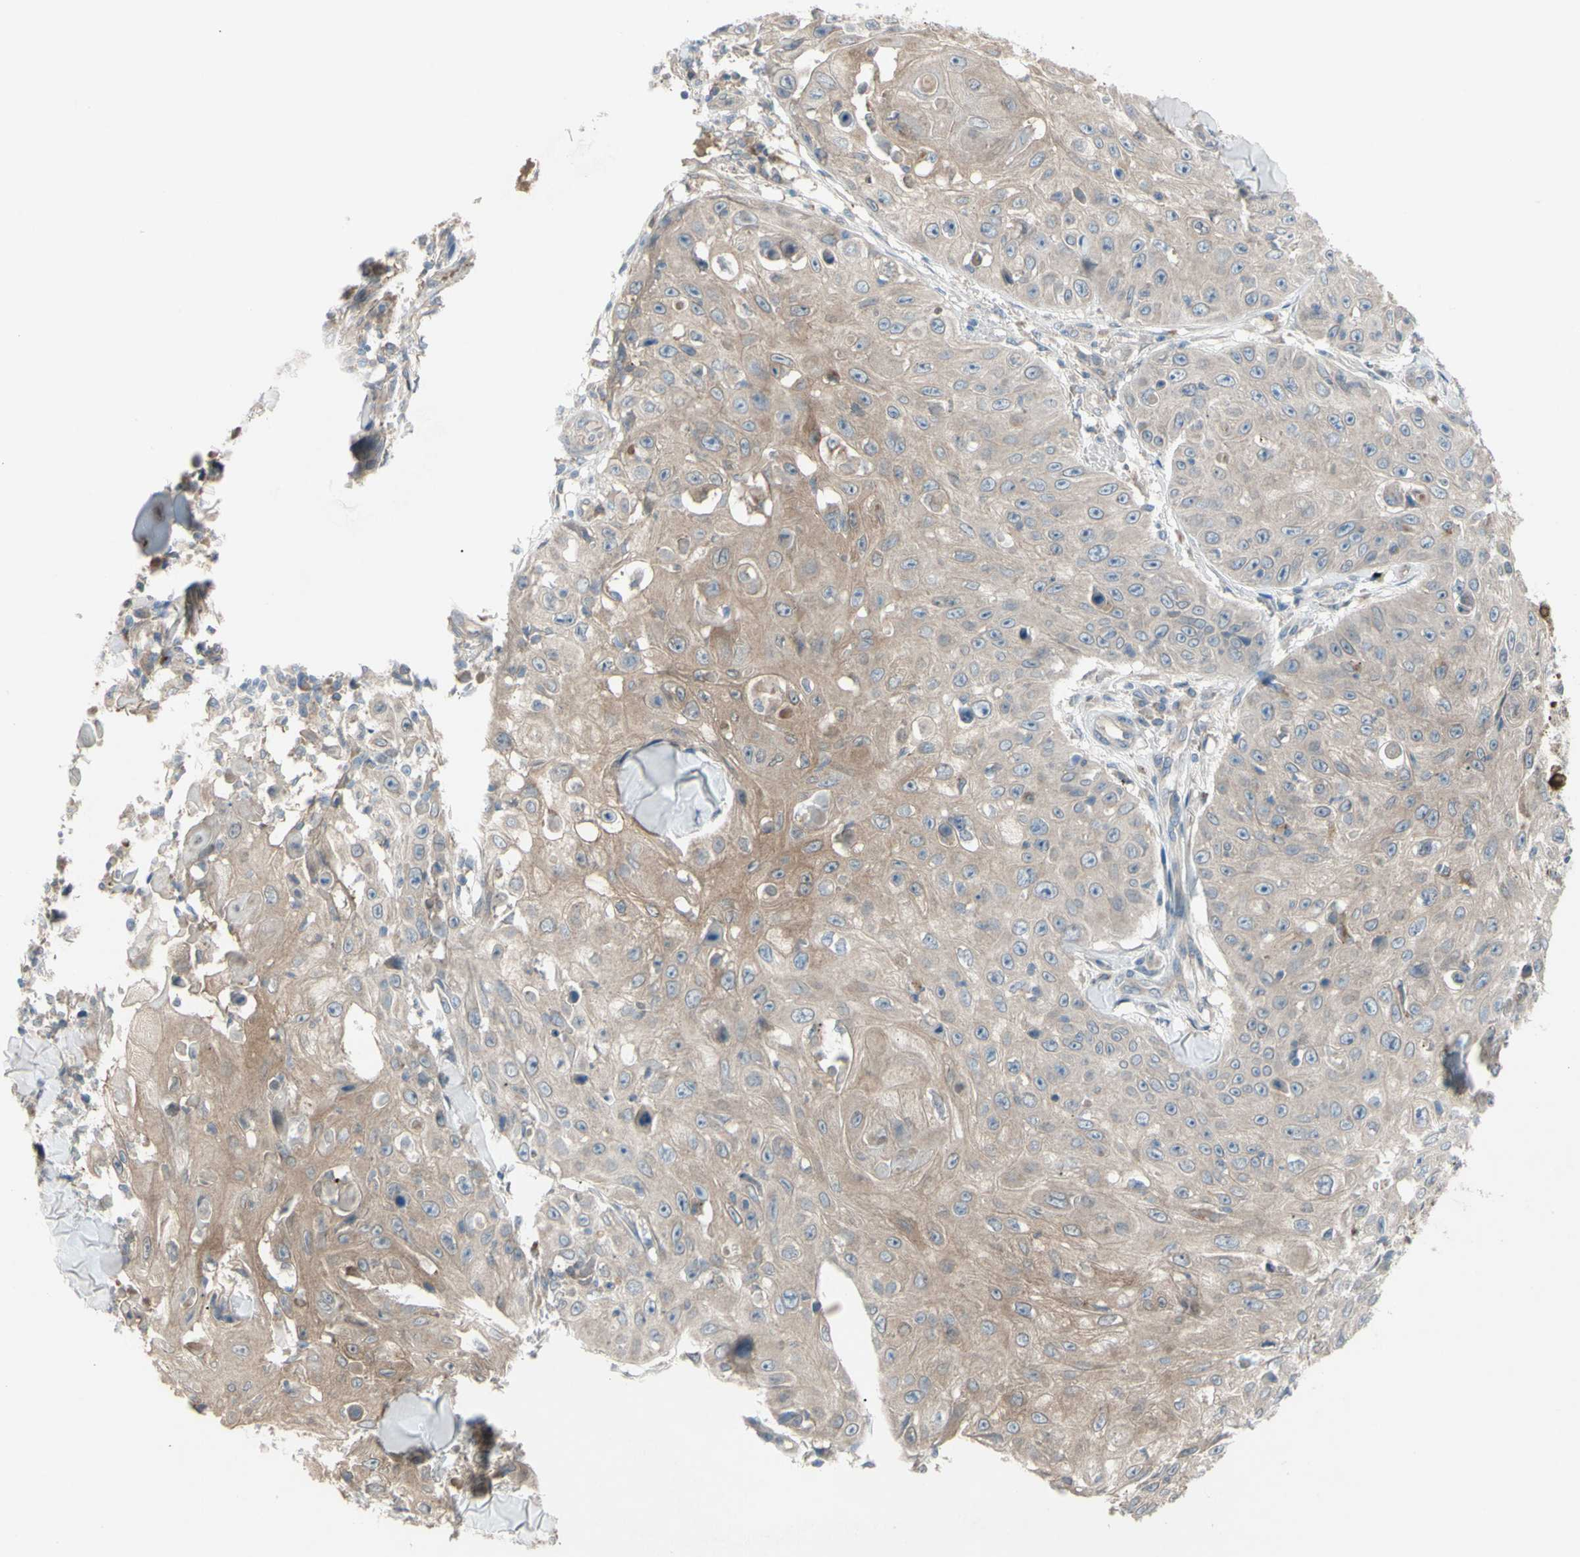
{"staining": {"intensity": "weak", "quantity": ">75%", "location": "cytoplasmic/membranous"}, "tissue": "skin cancer", "cell_type": "Tumor cells", "image_type": "cancer", "snomed": [{"axis": "morphology", "description": "Squamous cell carcinoma, NOS"}, {"axis": "topography", "description": "Skin"}], "caption": "Immunohistochemistry photomicrograph of neoplastic tissue: human squamous cell carcinoma (skin) stained using immunohistochemistry (IHC) reveals low levels of weak protein expression localized specifically in the cytoplasmic/membranous of tumor cells, appearing as a cytoplasmic/membranous brown color.", "gene": "AFP", "patient": {"sex": "male", "age": 86}}